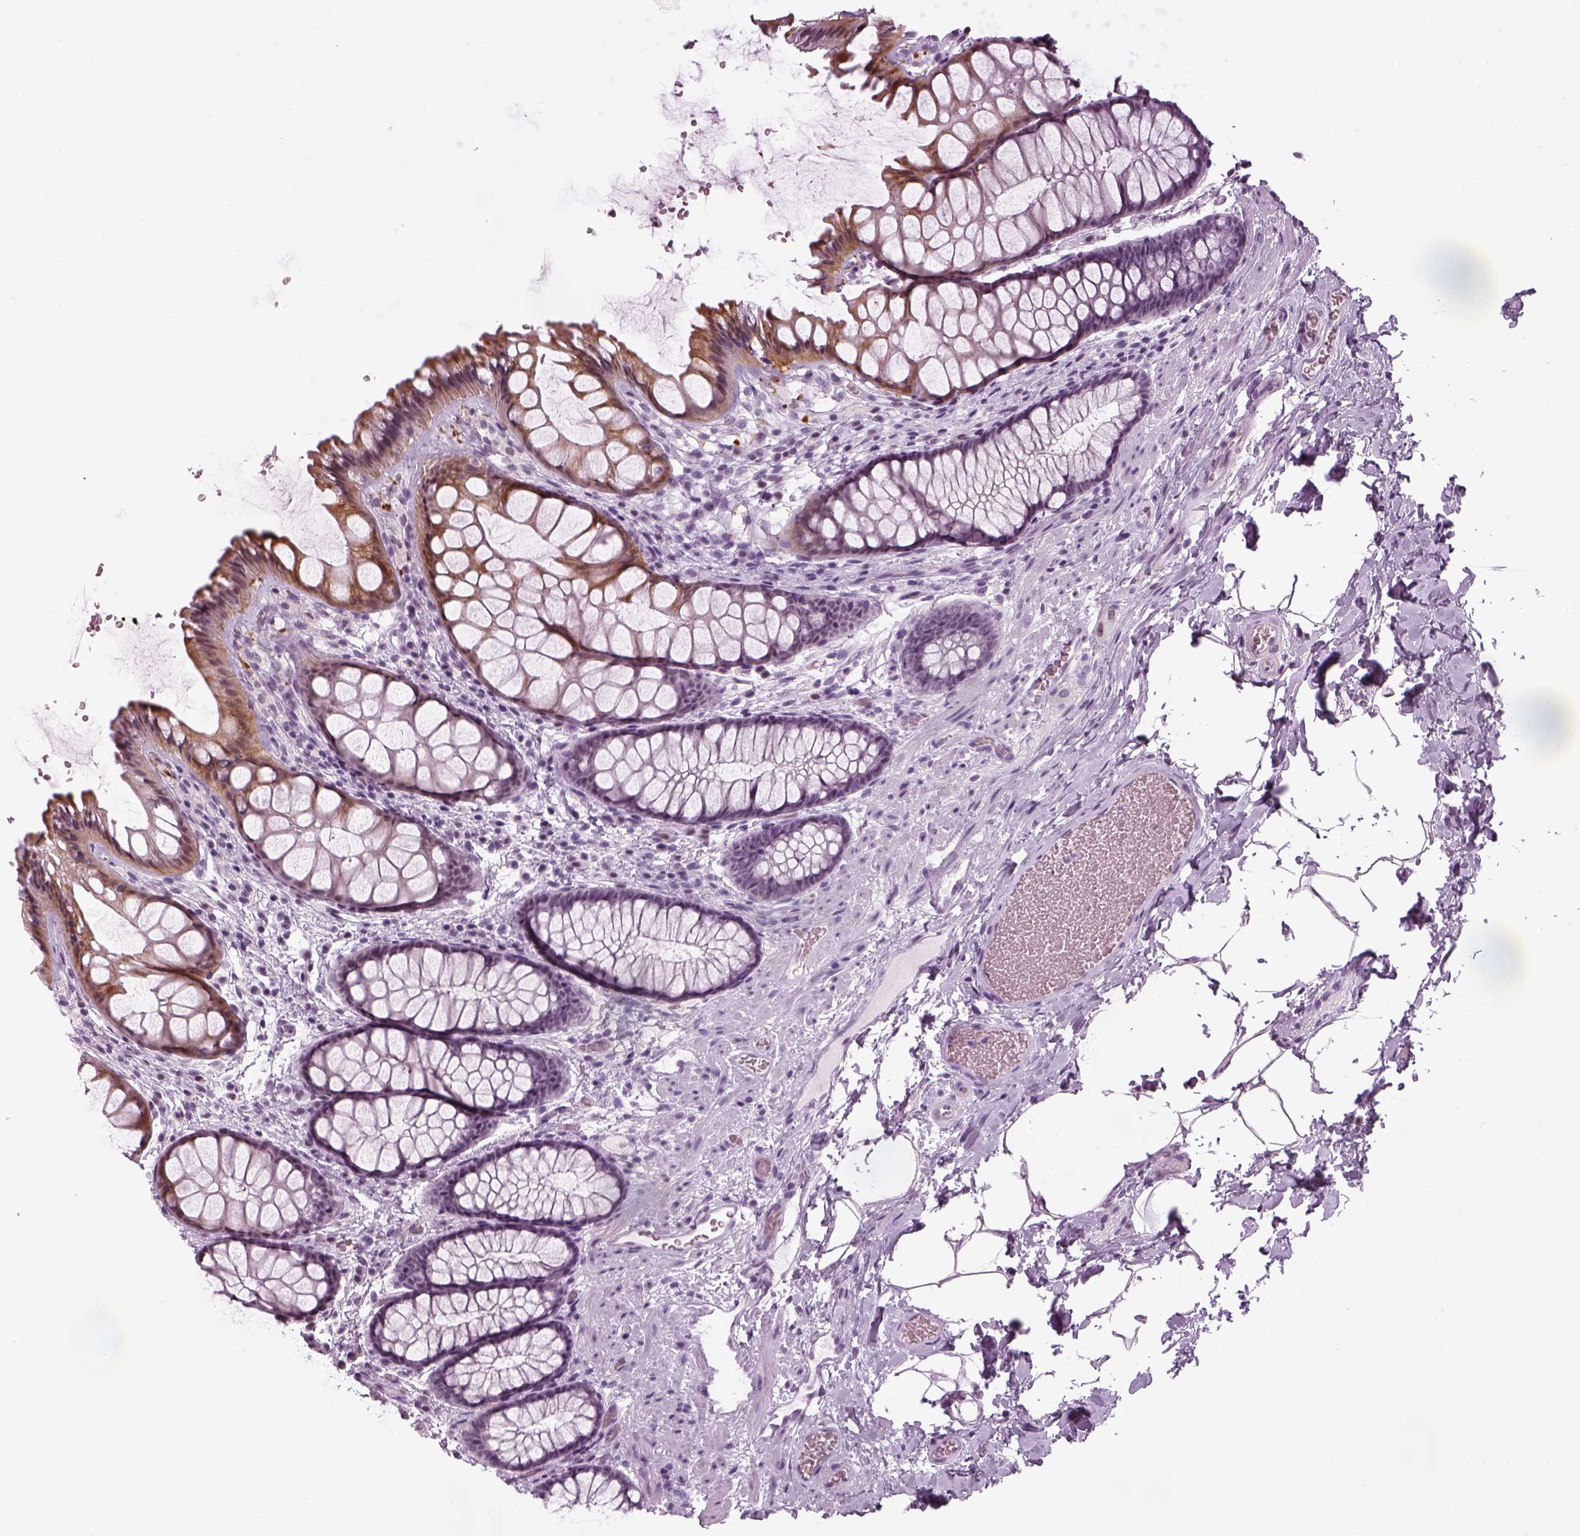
{"staining": {"intensity": "moderate", "quantity": "<25%", "location": "cytoplasmic/membranous"}, "tissue": "rectum", "cell_type": "Glandular cells", "image_type": "normal", "snomed": [{"axis": "morphology", "description": "Normal tissue, NOS"}, {"axis": "topography", "description": "Rectum"}], "caption": "Protein staining shows moderate cytoplasmic/membranous expression in about <25% of glandular cells in normal rectum.", "gene": "KCNG2", "patient": {"sex": "female", "age": 62}}